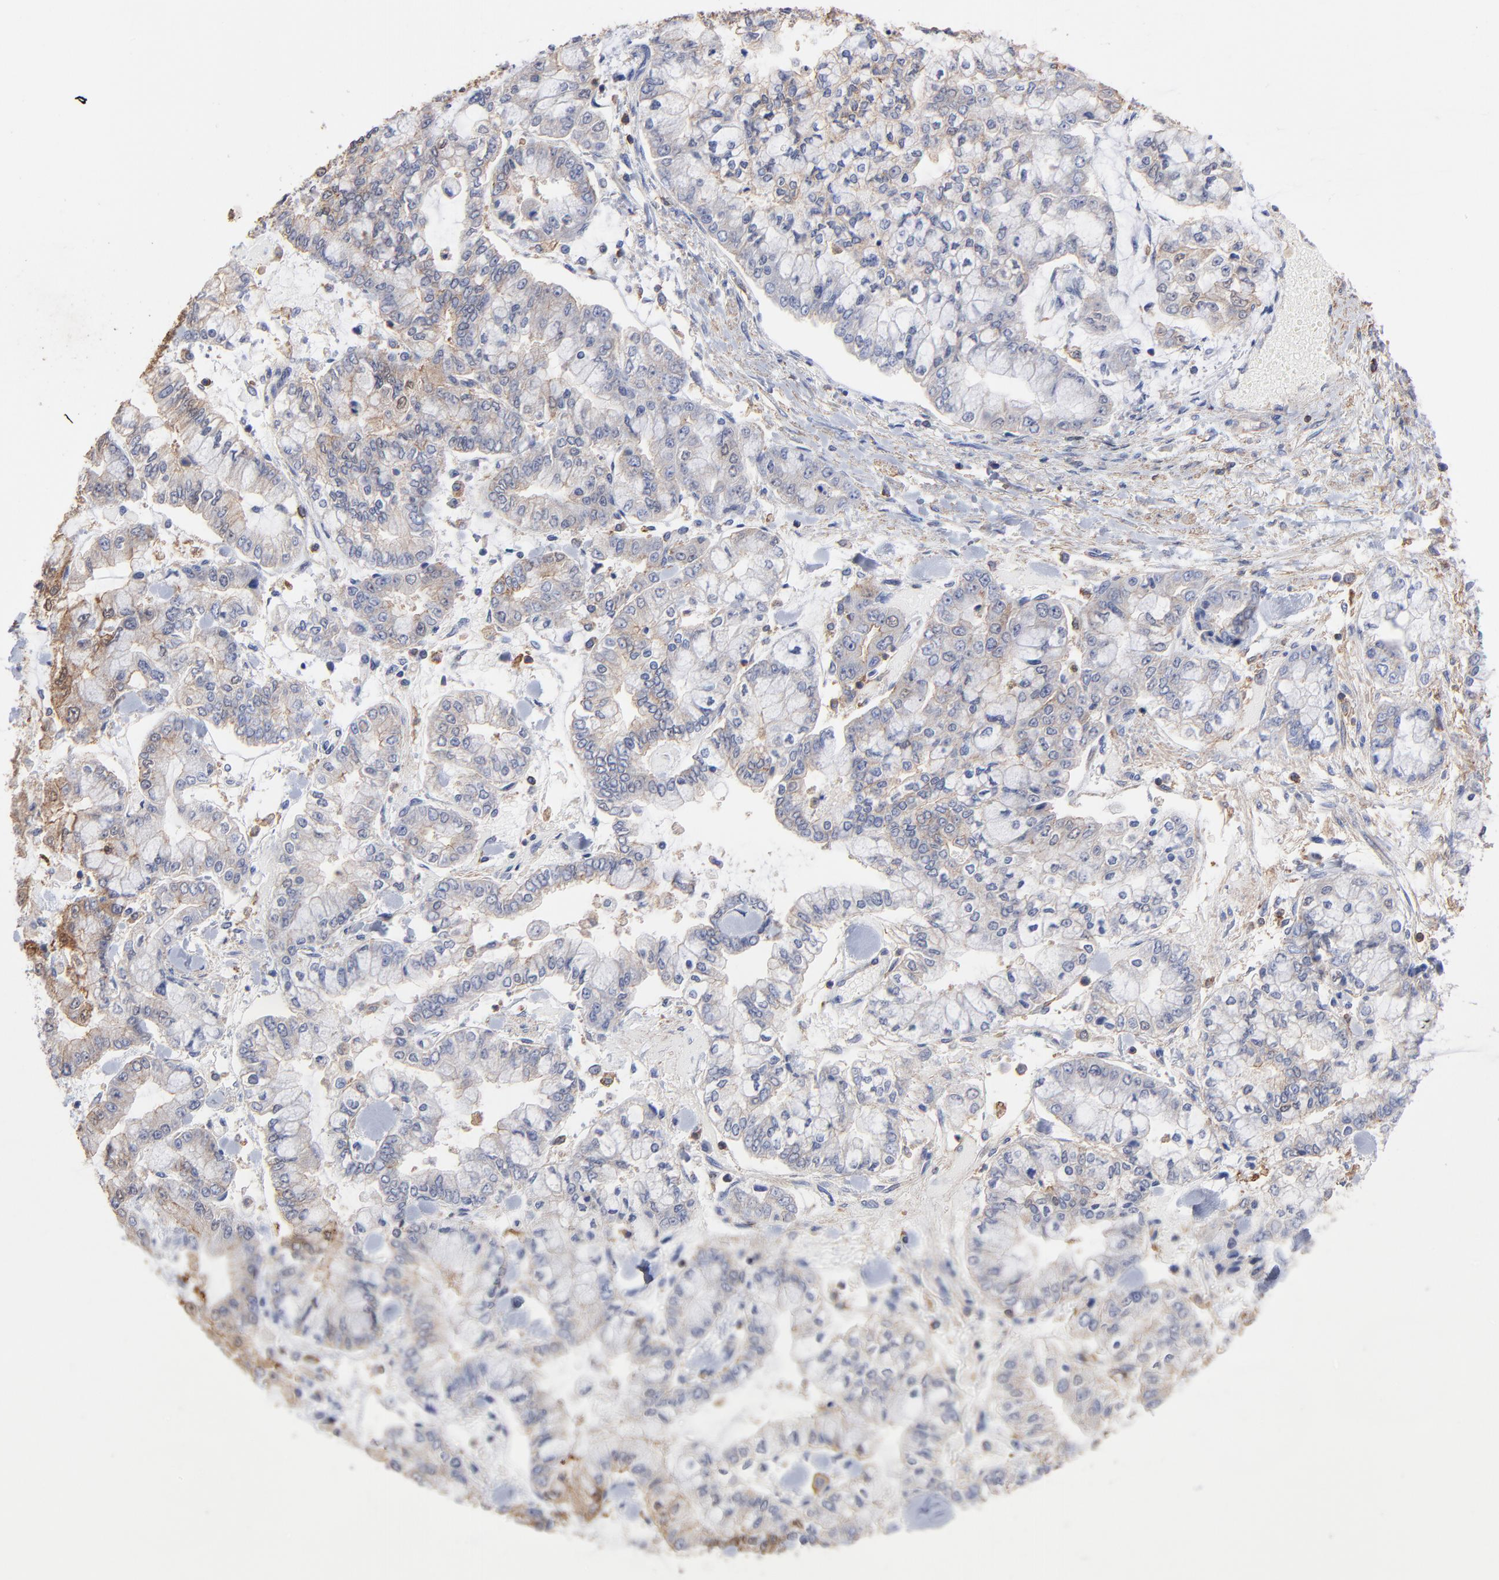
{"staining": {"intensity": "weak", "quantity": "25%-75%", "location": "cytoplasmic/membranous"}, "tissue": "stomach cancer", "cell_type": "Tumor cells", "image_type": "cancer", "snomed": [{"axis": "morphology", "description": "Normal tissue, NOS"}, {"axis": "morphology", "description": "Adenocarcinoma, NOS"}, {"axis": "topography", "description": "Stomach, upper"}, {"axis": "topography", "description": "Stomach"}], "caption": "High-power microscopy captured an IHC image of stomach adenocarcinoma, revealing weak cytoplasmic/membranous expression in approximately 25%-75% of tumor cells. (Stains: DAB in brown, nuclei in blue, Microscopy: brightfield microscopy at high magnification).", "gene": "ASL", "patient": {"sex": "male", "age": 76}}